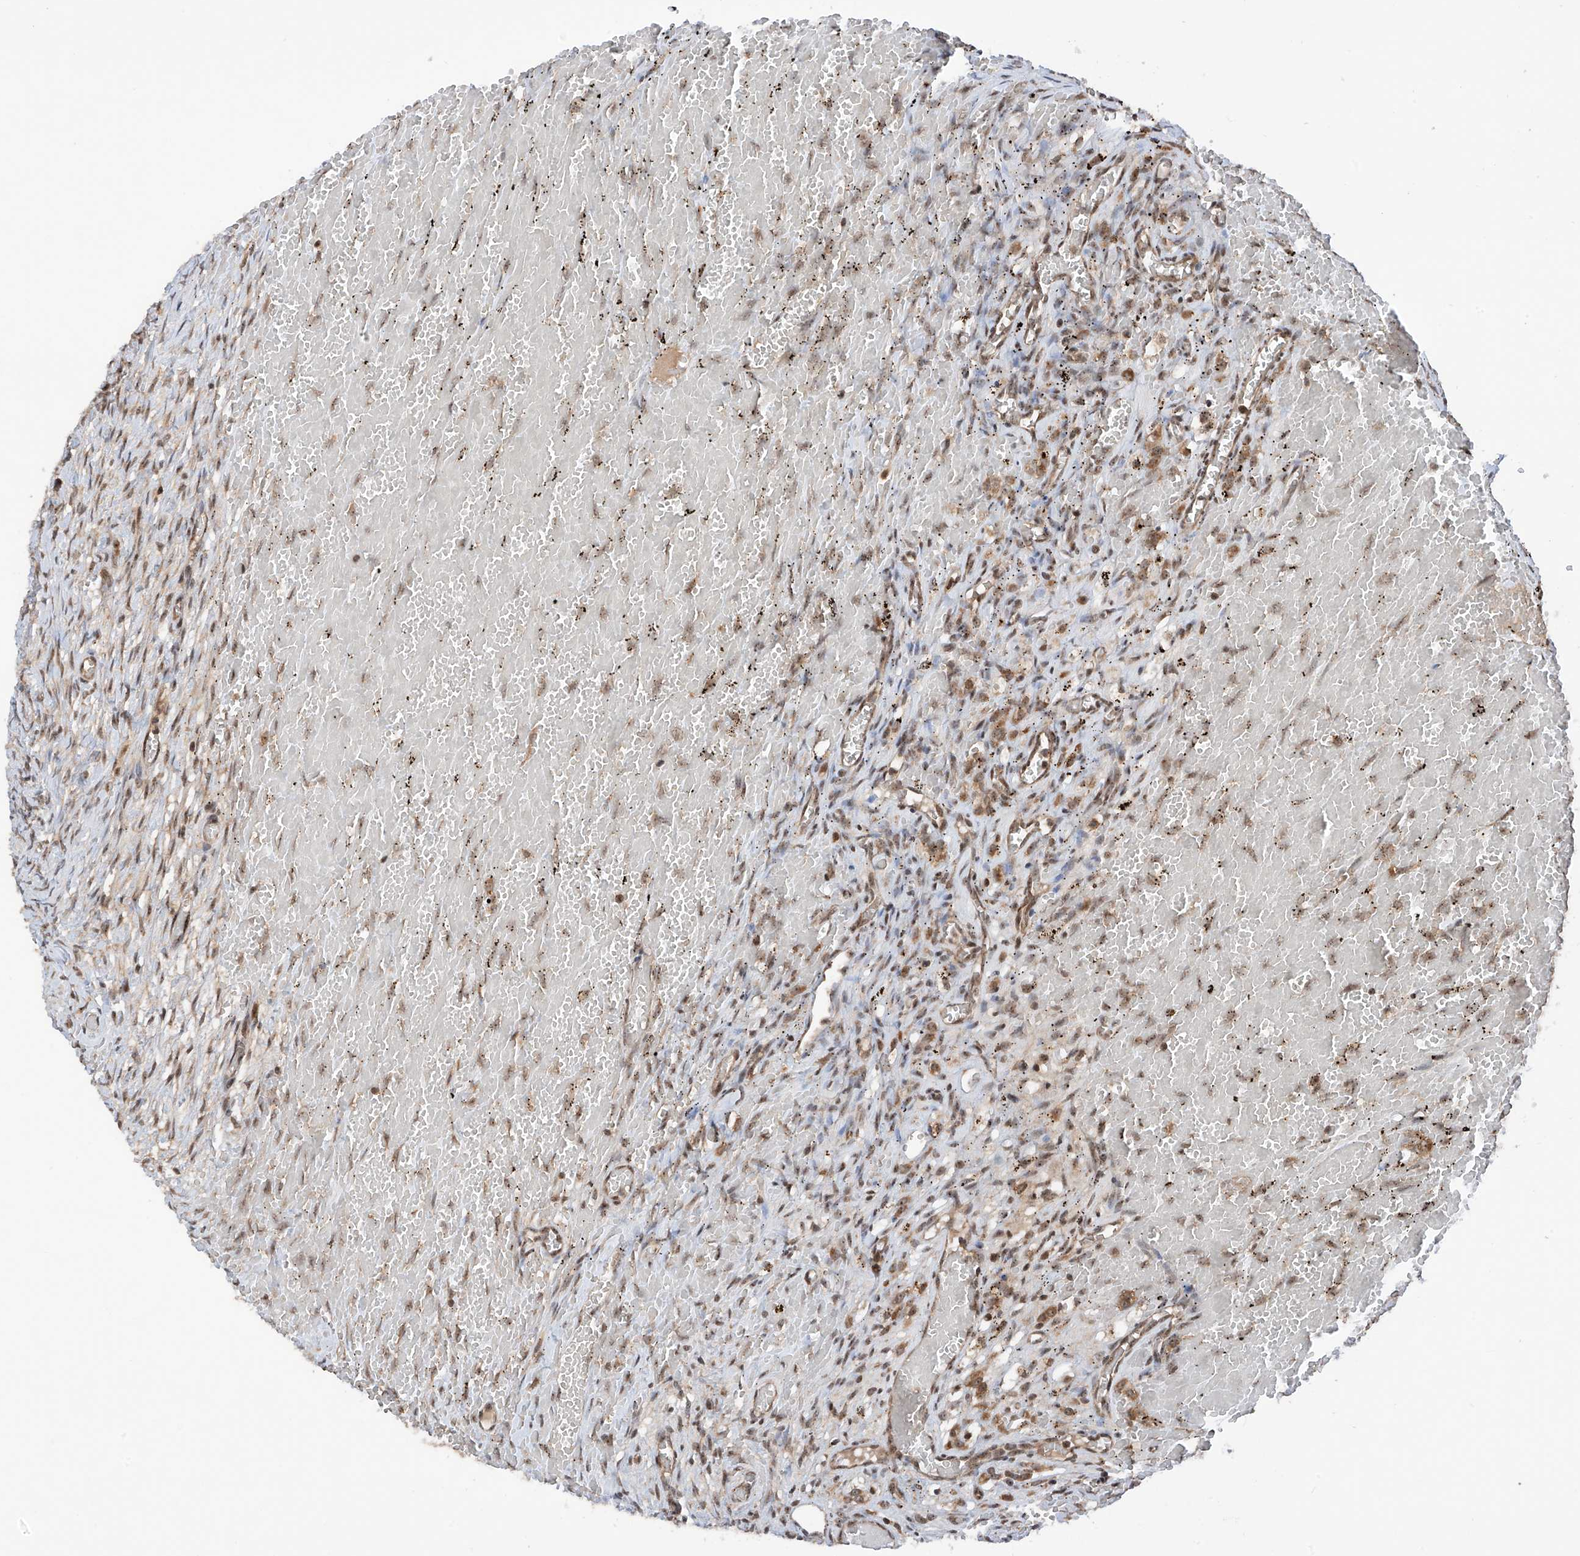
{"staining": {"intensity": "moderate", "quantity": "<25%", "location": "cytoplasmic/membranous,nuclear"}, "tissue": "ovary", "cell_type": "Ovarian stroma cells", "image_type": "normal", "snomed": [{"axis": "morphology", "description": "Adenocarcinoma, NOS"}, {"axis": "topography", "description": "Endometrium"}], "caption": "A low amount of moderate cytoplasmic/membranous,nuclear positivity is appreciated in approximately <25% of ovarian stroma cells in normal ovary. Immunohistochemistry stains the protein of interest in brown and the nuclei are stained blue.", "gene": "C1orf131", "patient": {"sex": "female", "age": 32}}